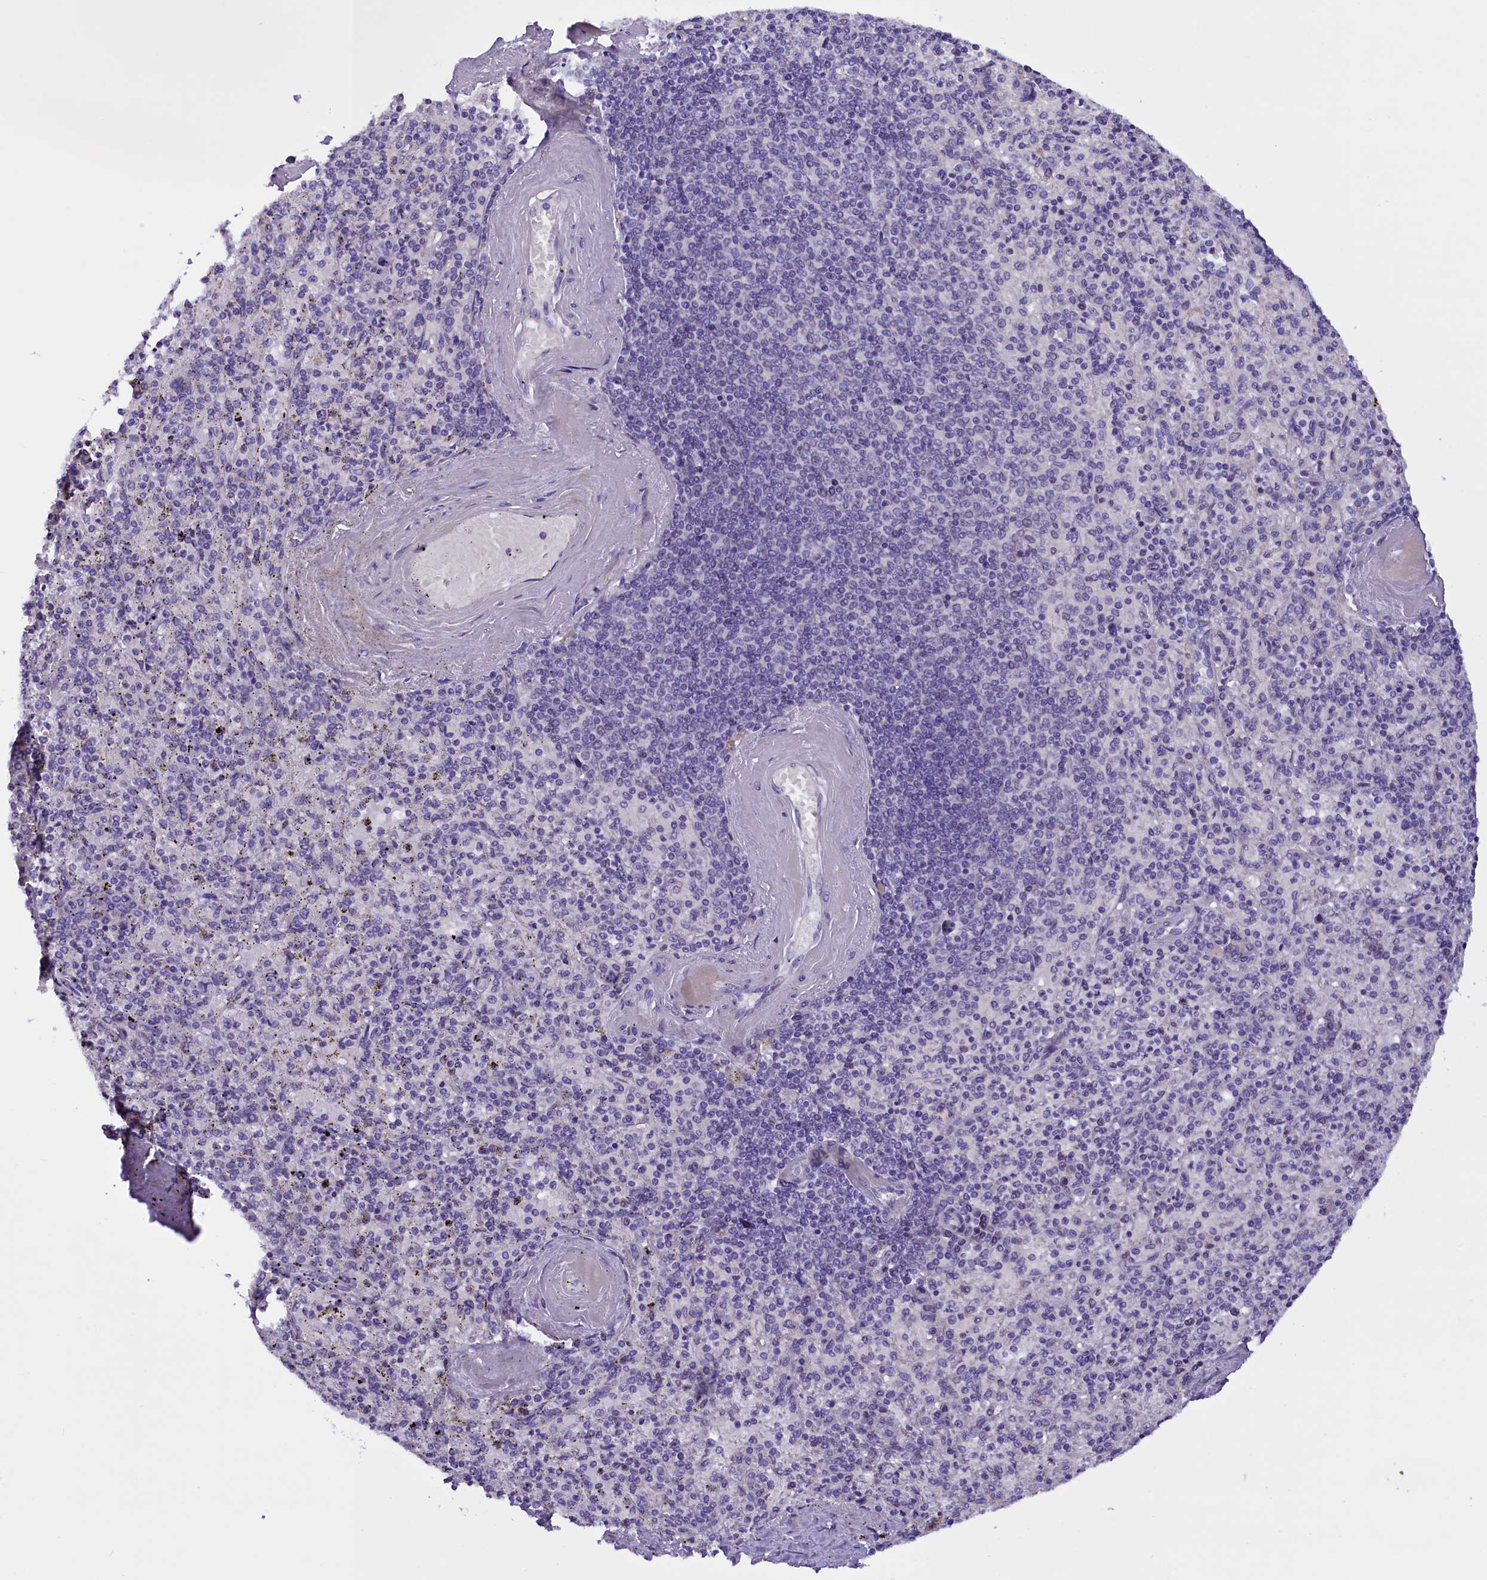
{"staining": {"intensity": "negative", "quantity": "none", "location": "none"}, "tissue": "spleen", "cell_type": "Cells in red pulp", "image_type": "normal", "snomed": [{"axis": "morphology", "description": "Normal tissue, NOS"}, {"axis": "topography", "description": "Spleen"}], "caption": "IHC micrograph of normal spleen: spleen stained with DAB displays no significant protein staining in cells in red pulp.", "gene": "RTTN", "patient": {"sex": "male", "age": 82}}